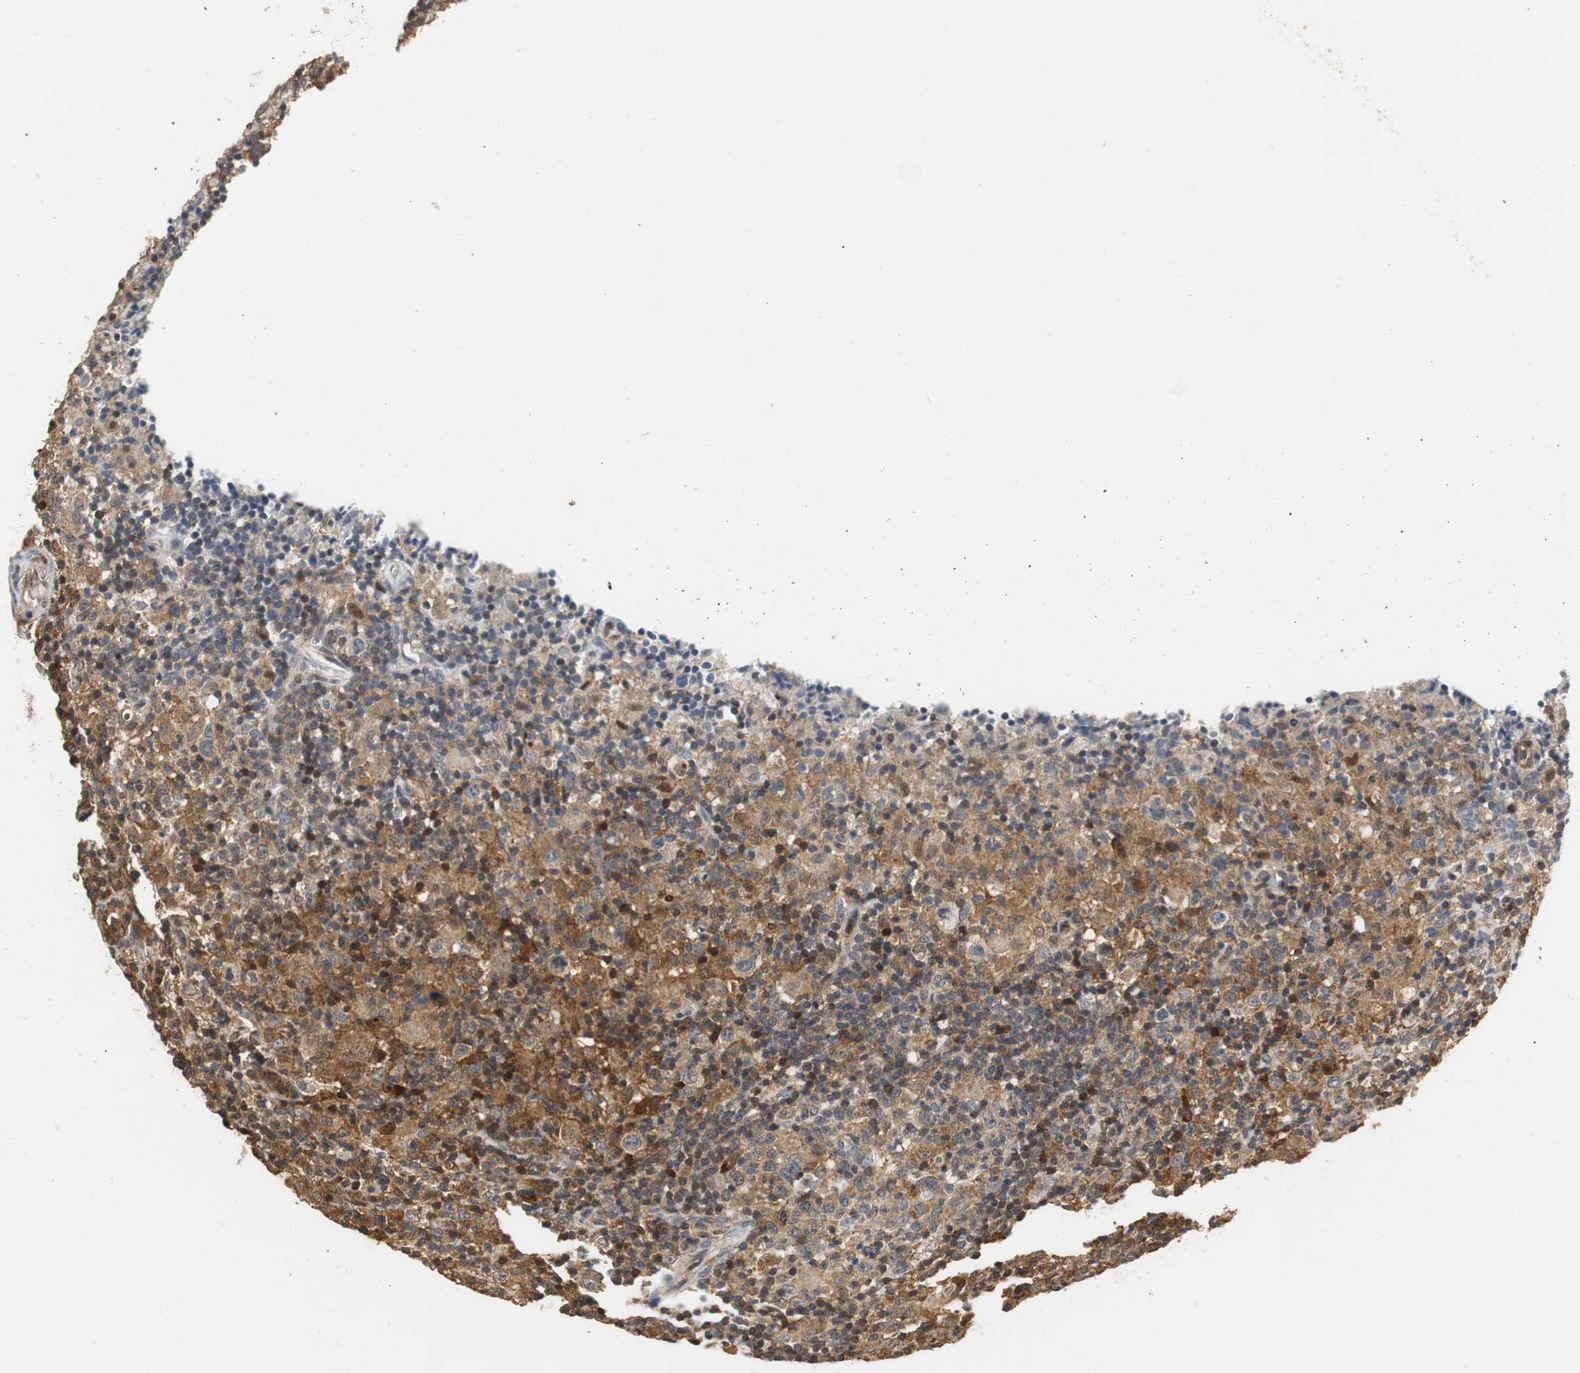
{"staining": {"intensity": "moderate", "quantity": ">75%", "location": "cytoplasmic/membranous"}, "tissue": "lymphoma", "cell_type": "Tumor cells", "image_type": "cancer", "snomed": [{"axis": "morphology", "description": "Hodgkin's disease, NOS"}, {"axis": "topography", "description": "Lymph node"}], "caption": "The photomicrograph demonstrates staining of lymphoma, revealing moderate cytoplasmic/membranous protein positivity (brown color) within tumor cells. Immunohistochemistry (ihc) stains the protein in brown and the nuclei are stained blue.", "gene": "GSDMD", "patient": {"sex": "male", "age": 65}}